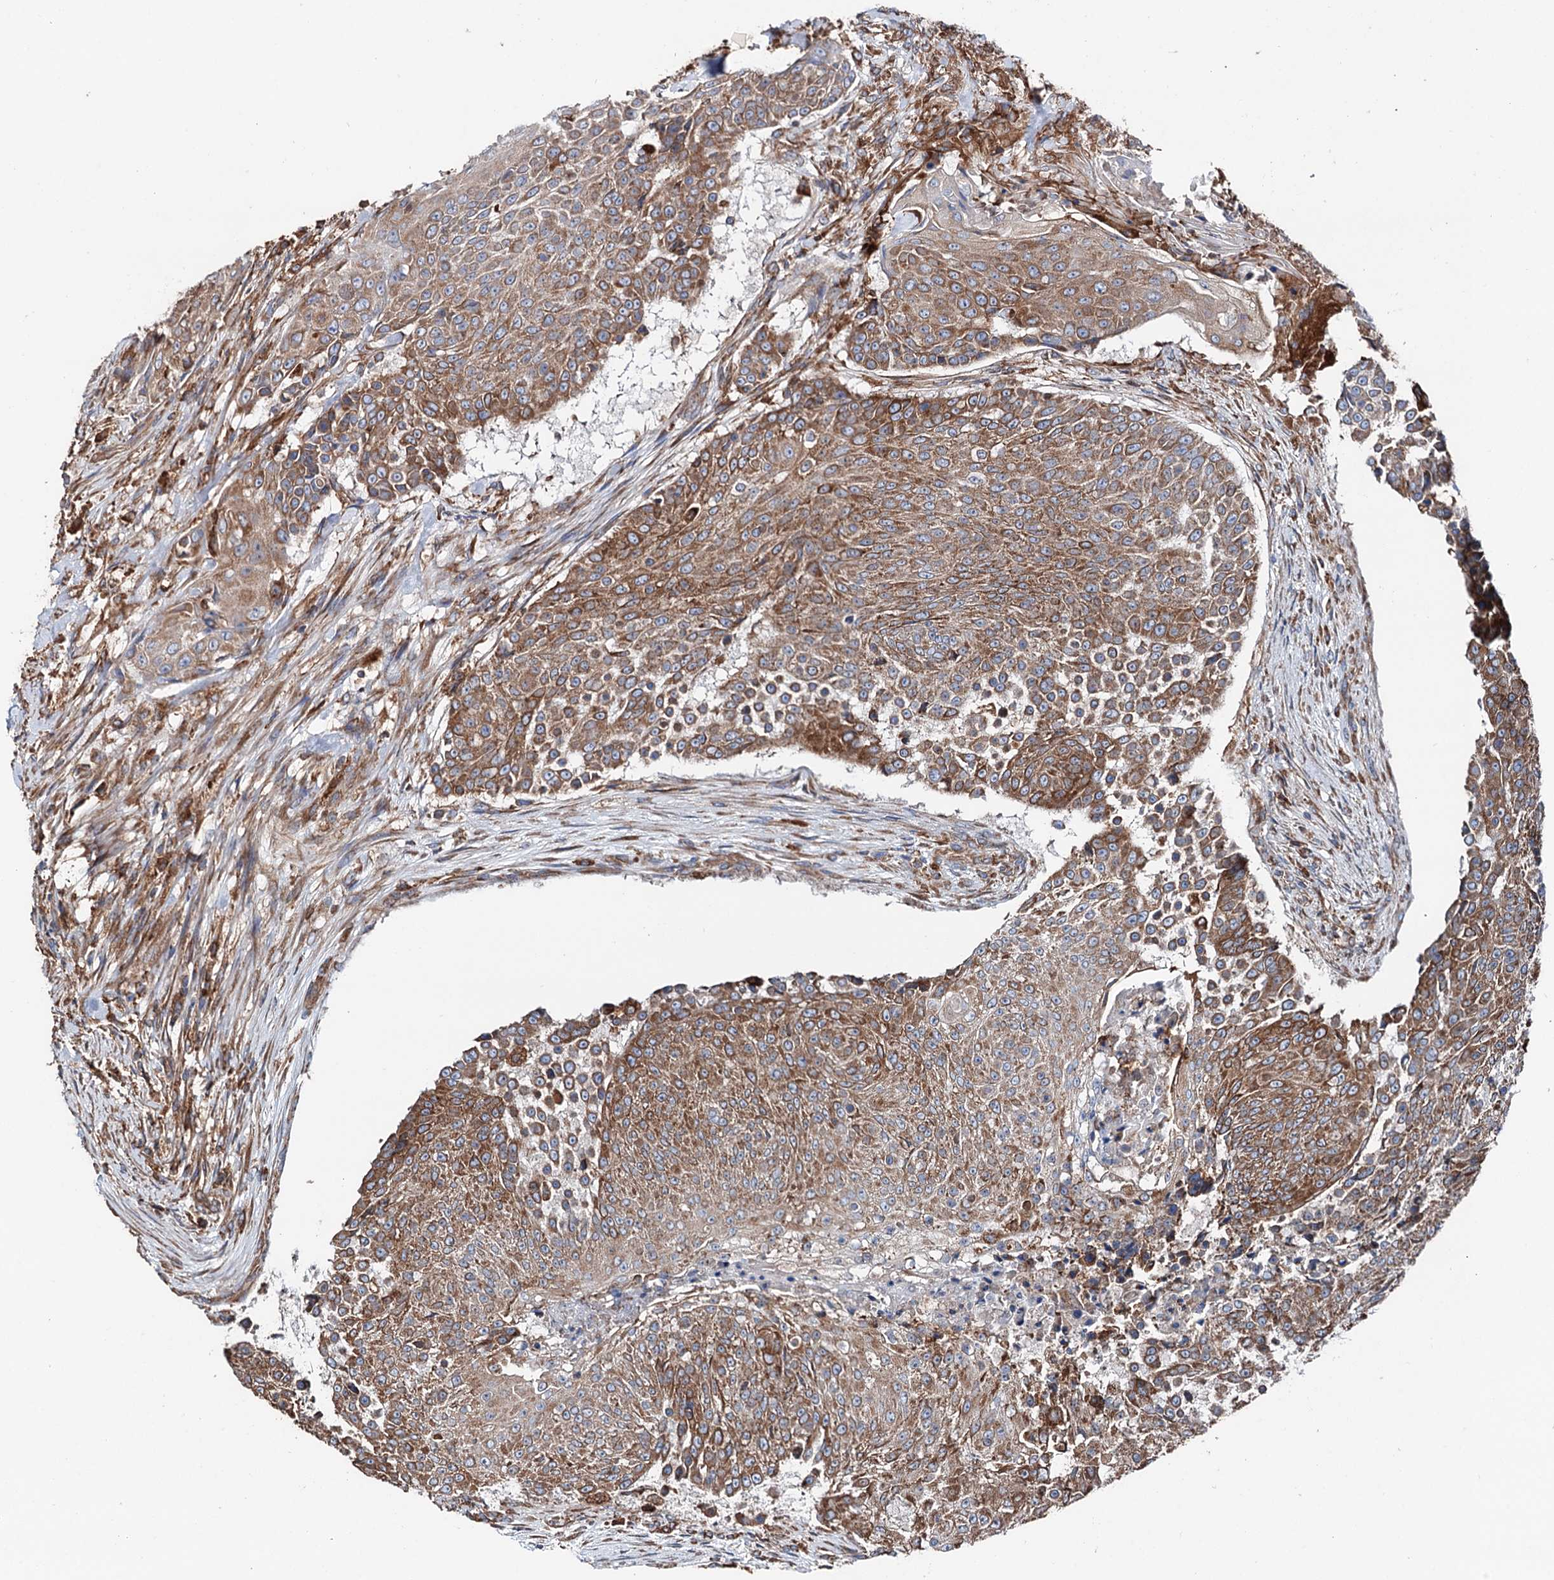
{"staining": {"intensity": "moderate", "quantity": ">75%", "location": "cytoplasmic/membranous"}, "tissue": "urothelial cancer", "cell_type": "Tumor cells", "image_type": "cancer", "snomed": [{"axis": "morphology", "description": "Urothelial carcinoma, High grade"}, {"axis": "topography", "description": "Urinary bladder"}], "caption": "Human urothelial carcinoma (high-grade) stained for a protein (brown) shows moderate cytoplasmic/membranous positive positivity in about >75% of tumor cells.", "gene": "ERP29", "patient": {"sex": "female", "age": 63}}